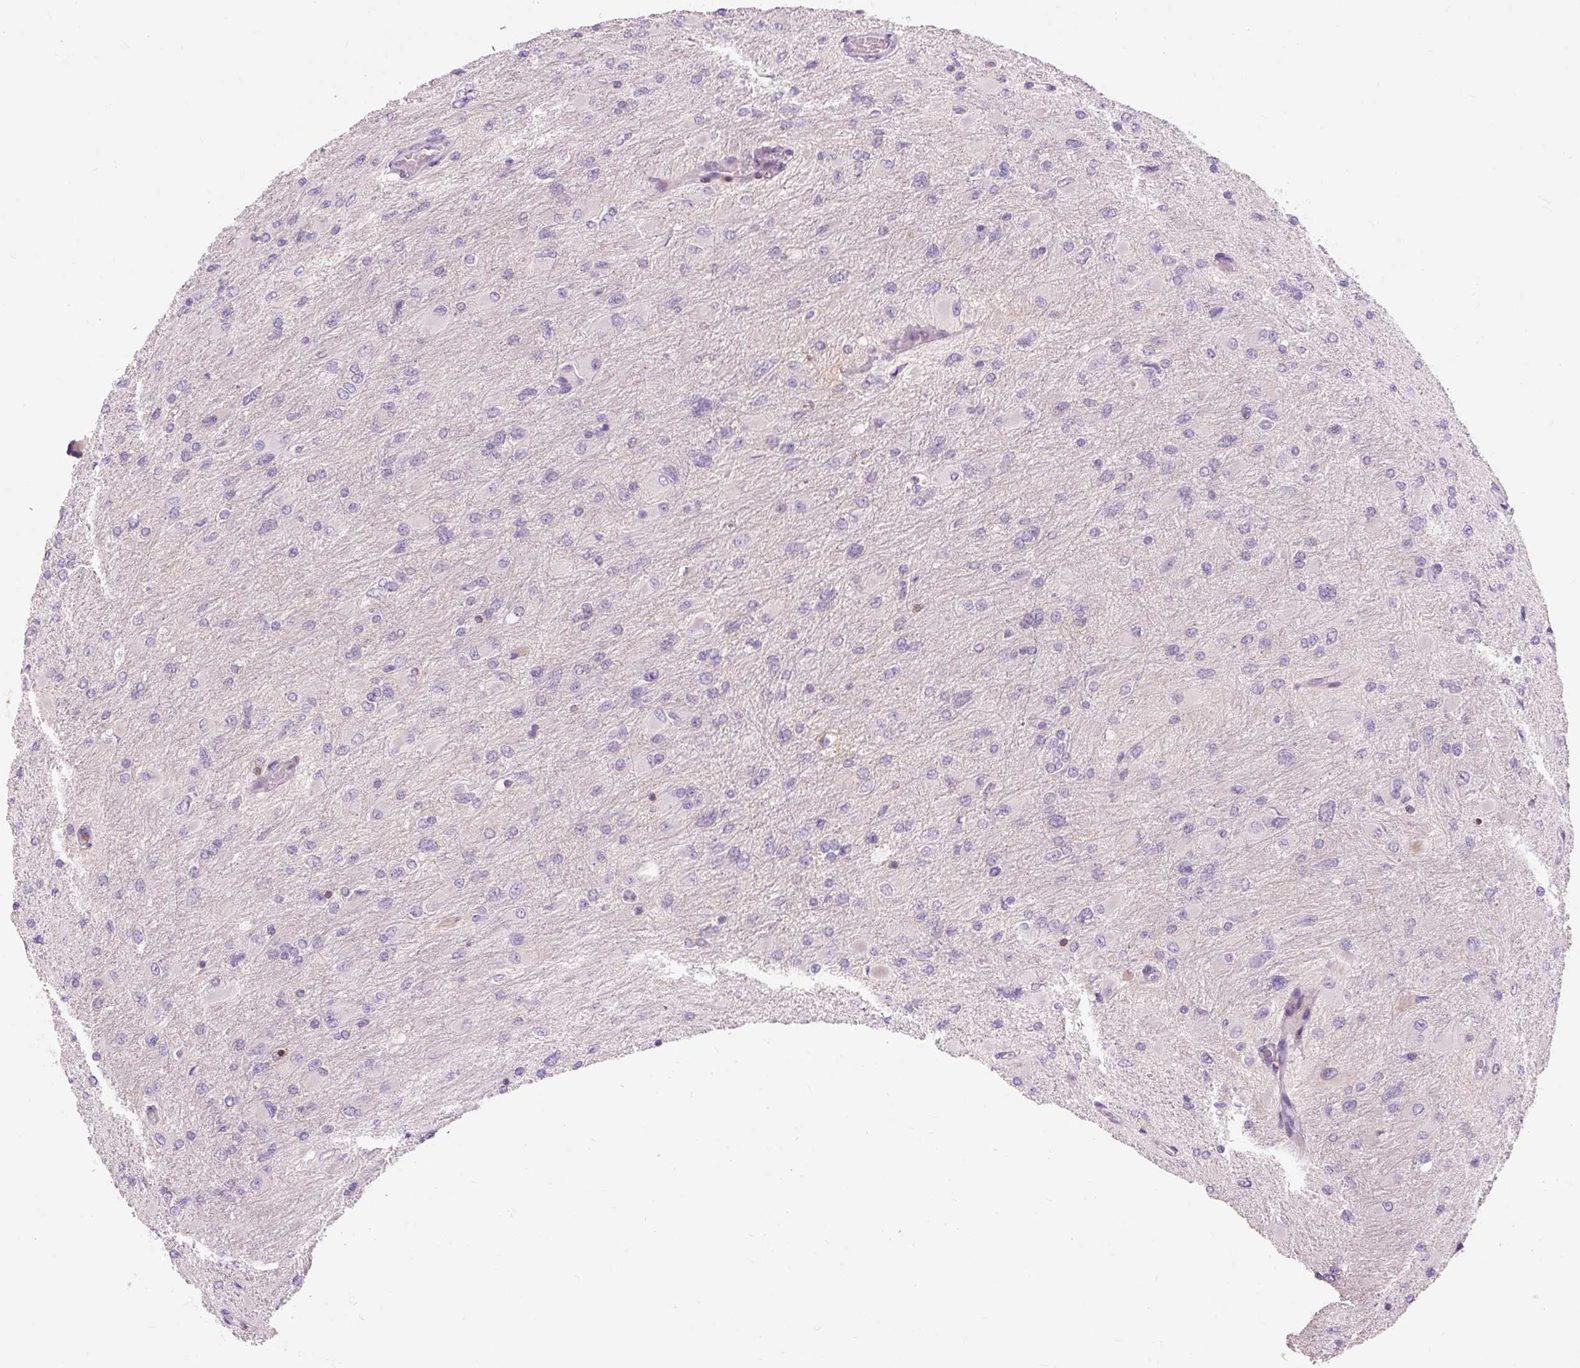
{"staining": {"intensity": "negative", "quantity": "none", "location": "none"}, "tissue": "glioma", "cell_type": "Tumor cells", "image_type": "cancer", "snomed": [{"axis": "morphology", "description": "Glioma, malignant, High grade"}, {"axis": "topography", "description": "Cerebral cortex"}], "caption": "Tumor cells are negative for brown protein staining in malignant glioma (high-grade).", "gene": "TIGD2", "patient": {"sex": "female", "age": 36}}